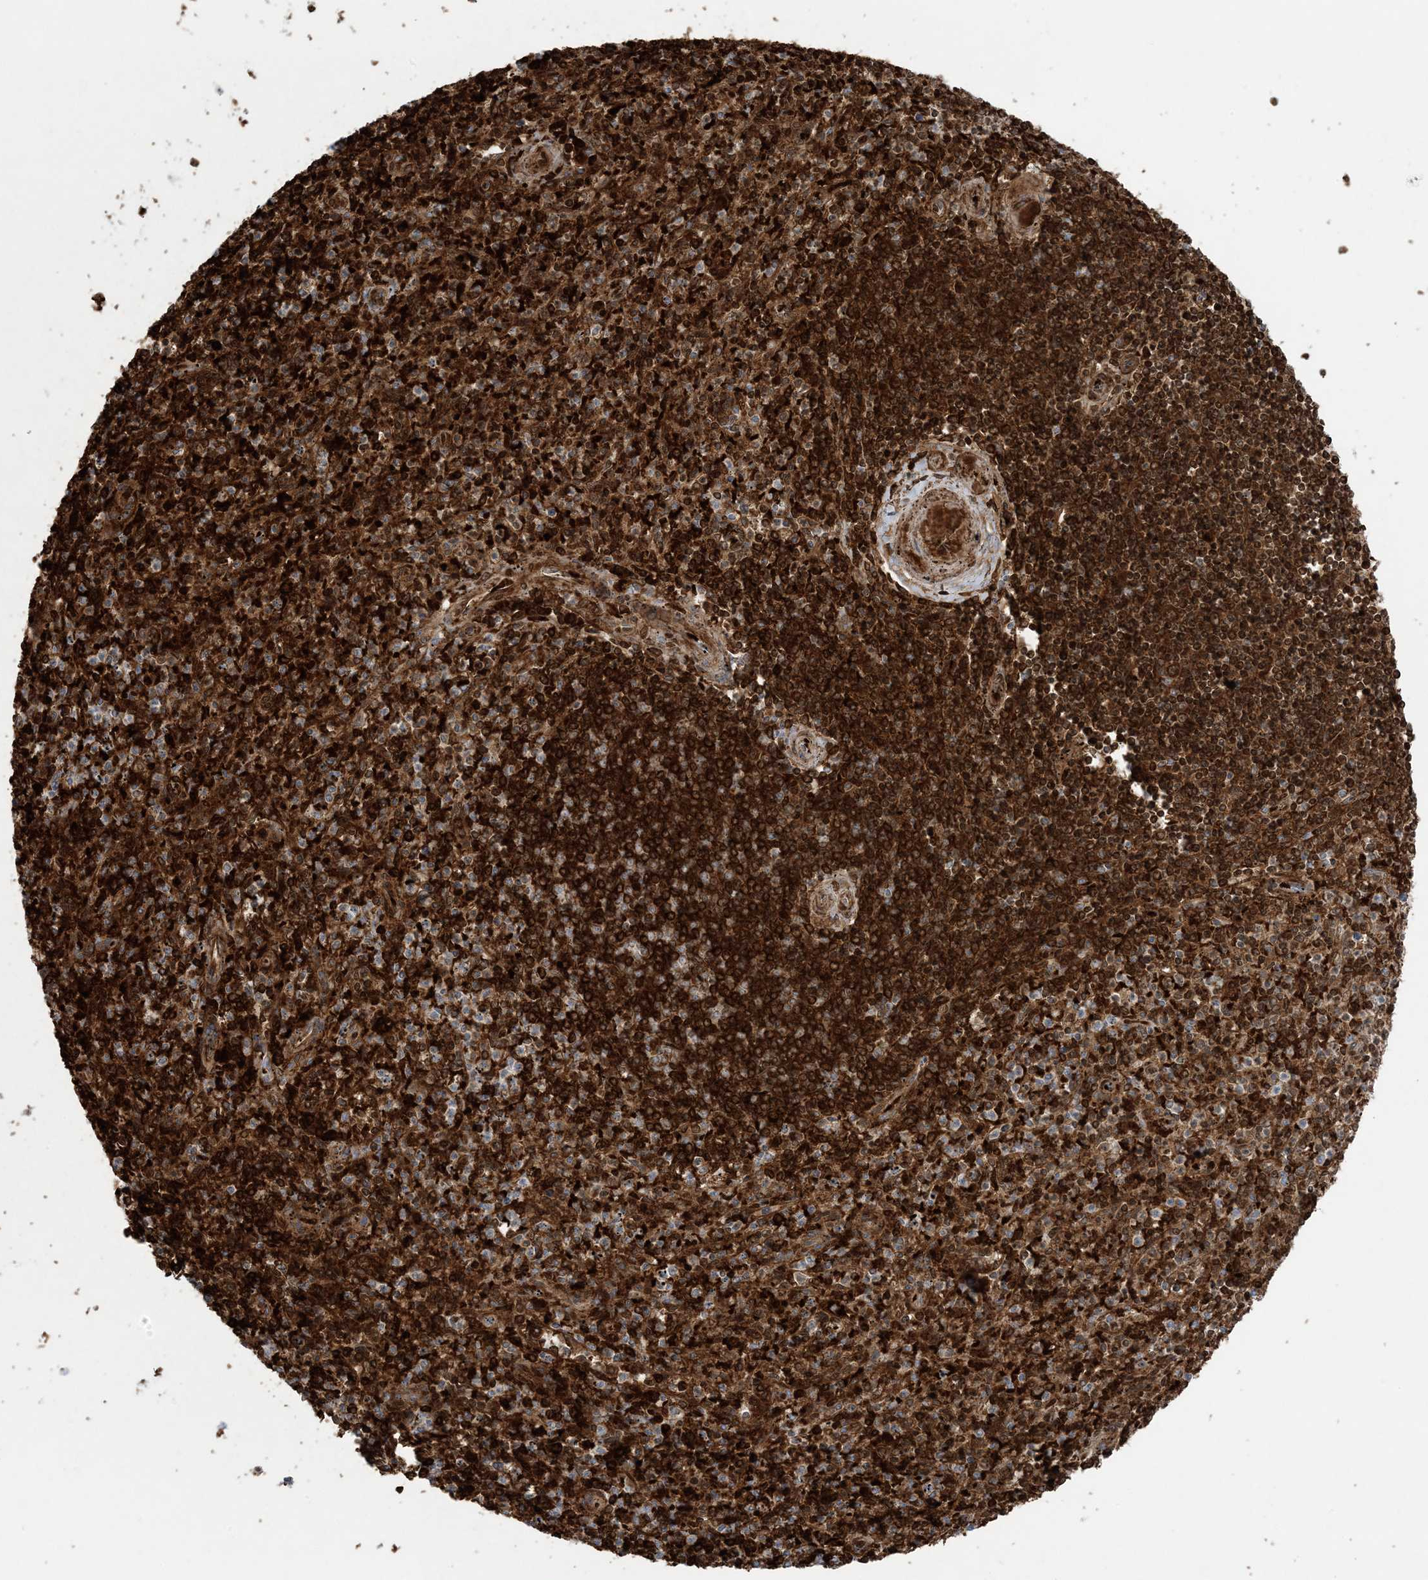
{"staining": {"intensity": "strong", "quantity": "25%-75%", "location": "cytoplasmic/membranous"}, "tissue": "spleen", "cell_type": "Cells in red pulp", "image_type": "normal", "snomed": [{"axis": "morphology", "description": "Normal tissue, NOS"}, {"axis": "topography", "description": "Spleen"}], "caption": "This histopathology image reveals normal spleen stained with immunohistochemistry to label a protein in brown. The cytoplasmic/membranous of cells in red pulp show strong positivity for the protein. Nuclei are counter-stained blue.", "gene": "PIK3R4", "patient": {"sex": "male", "age": 72}}